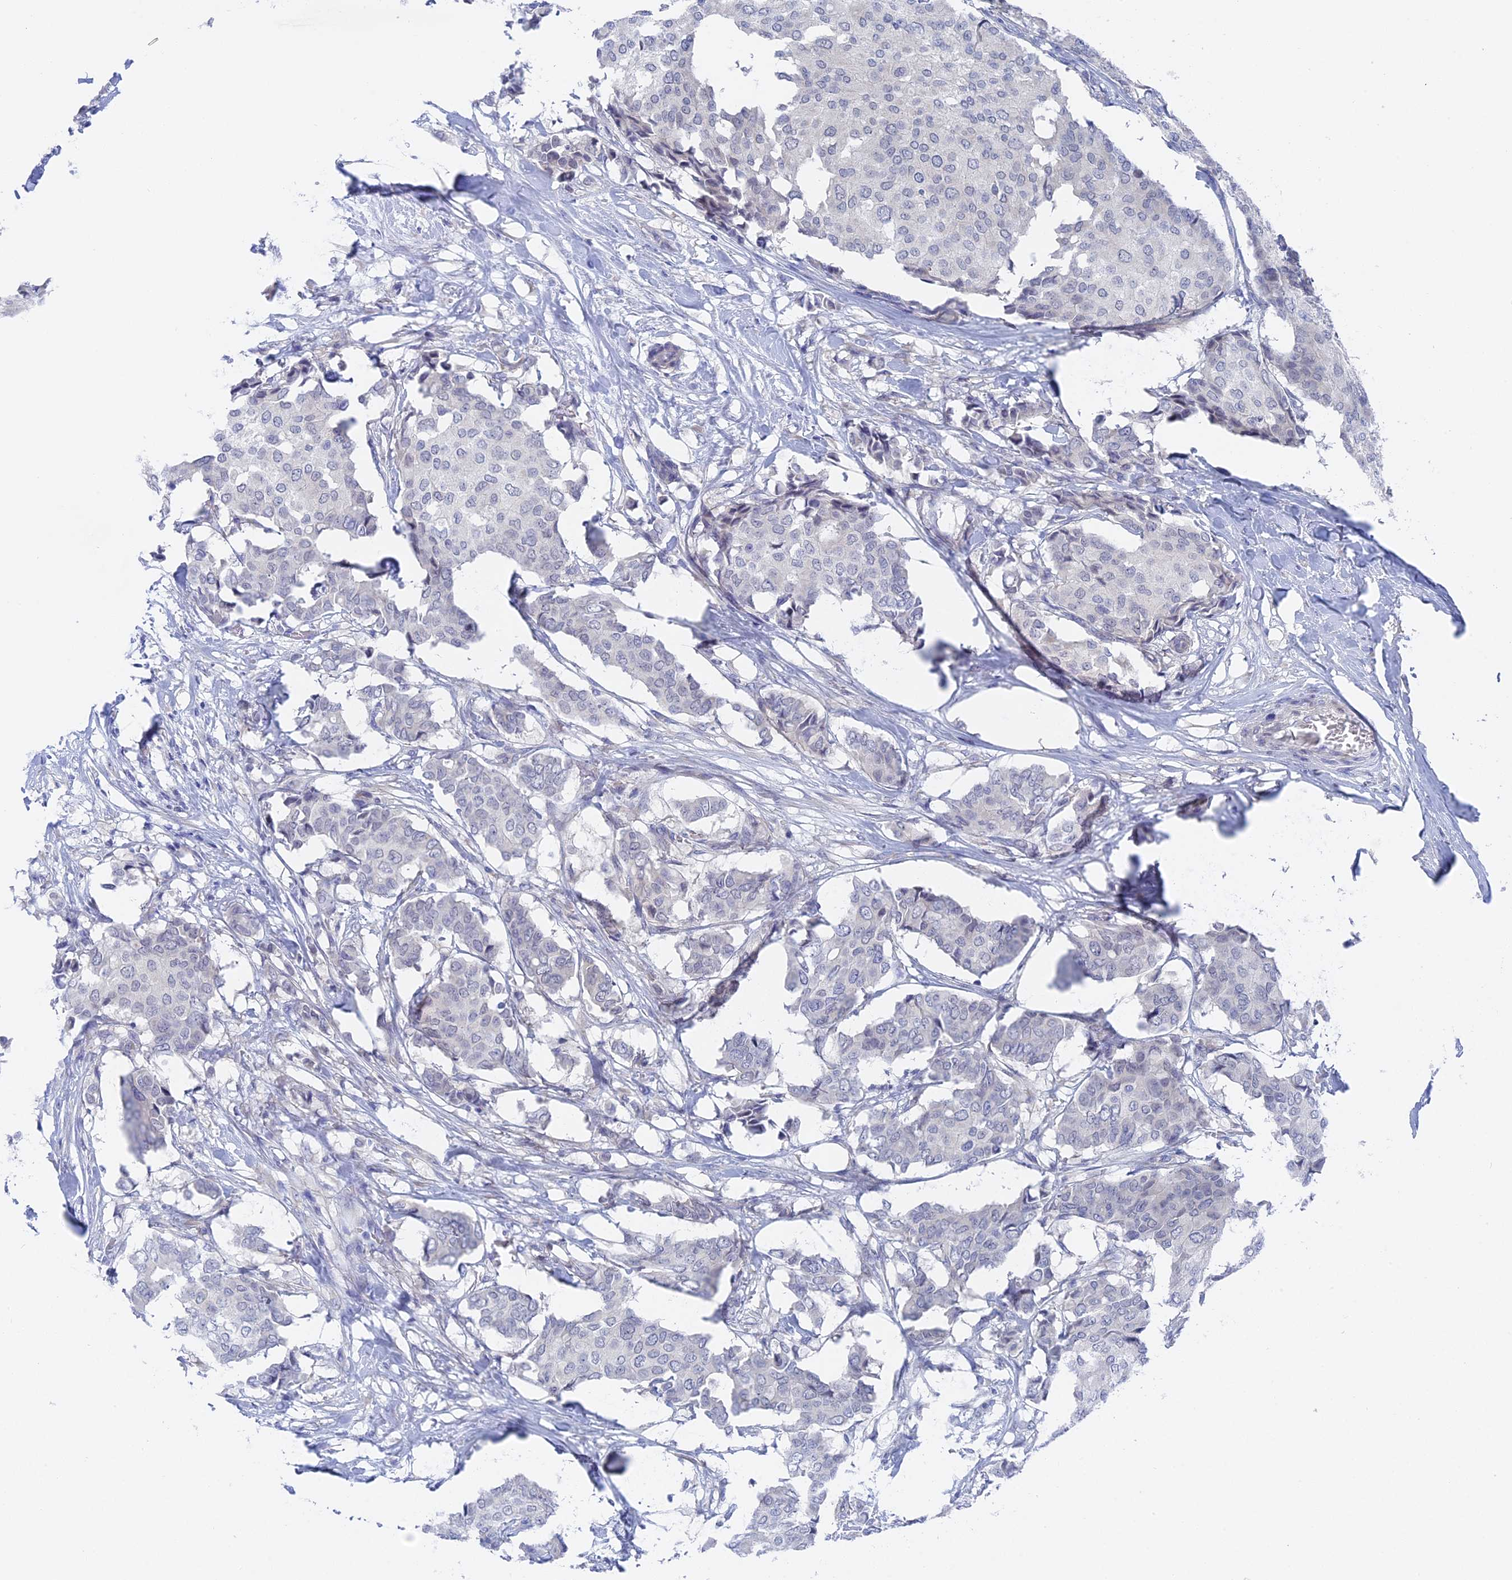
{"staining": {"intensity": "negative", "quantity": "none", "location": "none"}, "tissue": "breast cancer", "cell_type": "Tumor cells", "image_type": "cancer", "snomed": [{"axis": "morphology", "description": "Duct carcinoma"}, {"axis": "topography", "description": "Breast"}], "caption": "This is a micrograph of immunohistochemistry staining of breast invasive ductal carcinoma, which shows no expression in tumor cells. Nuclei are stained in blue.", "gene": "DACT3", "patient": {"sex": "female", "age": 75}}